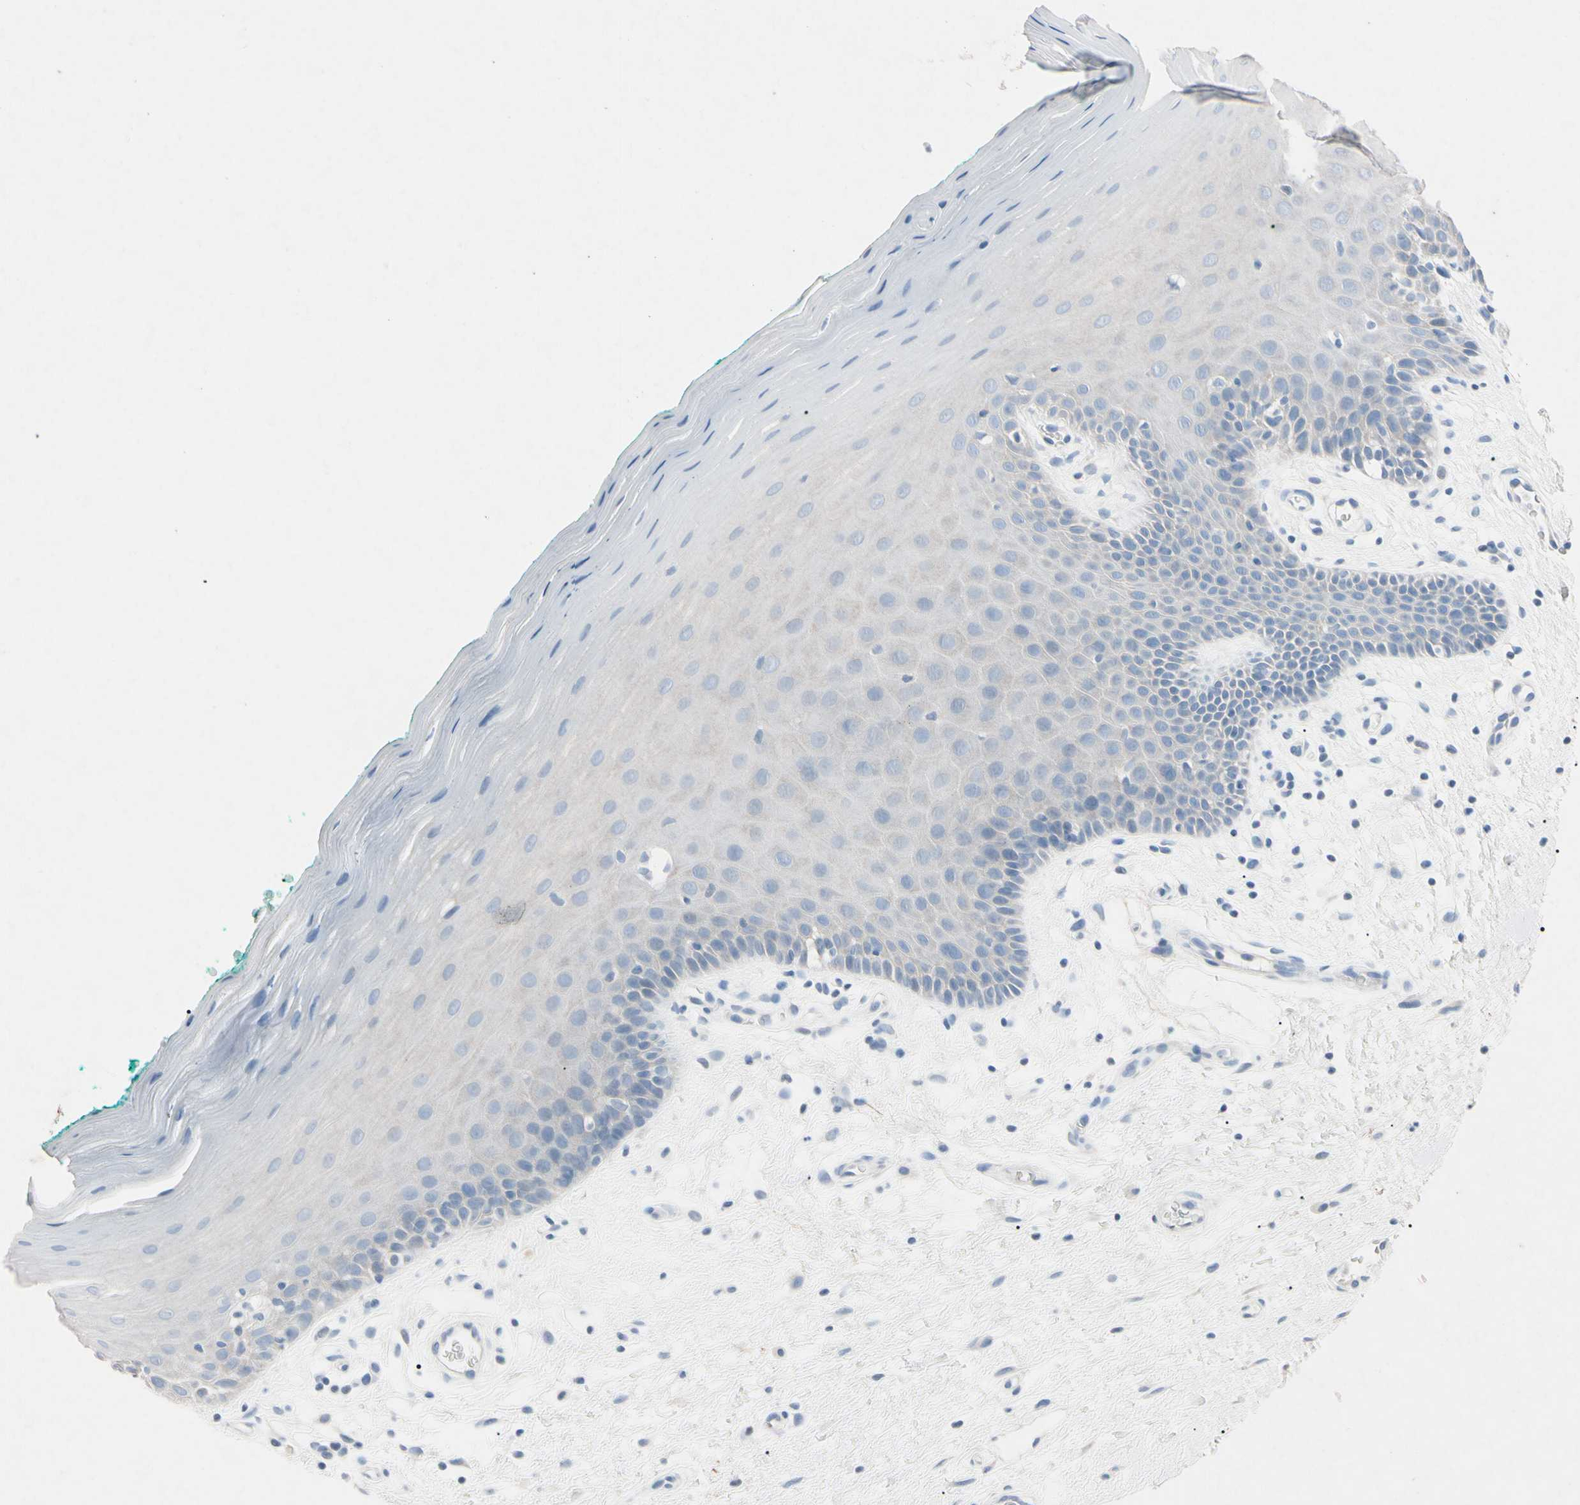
{"staining": {"intensity": "negative", "quantity": "none", "location": "none"}, "tissue": "oral mucosa", "cell_type": "Squamous epithelial cells", "image_type": "normal", "snomed": [{"axis": "morphology", "description": "Normal tissue, NOS"}, {"axis": "topography", "description": "Skeletal muscle"}, {"axis": "topography", "description": "Oral tissue"}], "caption": "Immunohistochemistry (IHC) of unremarkable oral mucosa demonstrates no staining in squamous epithelial cells. (DAB (3,3'-diaminobenzidine) immunohistochemistry (IHC) with hematoxylin counter stain).", "gene": "ELN", "patient": {"sex": "male", "age": 58}}